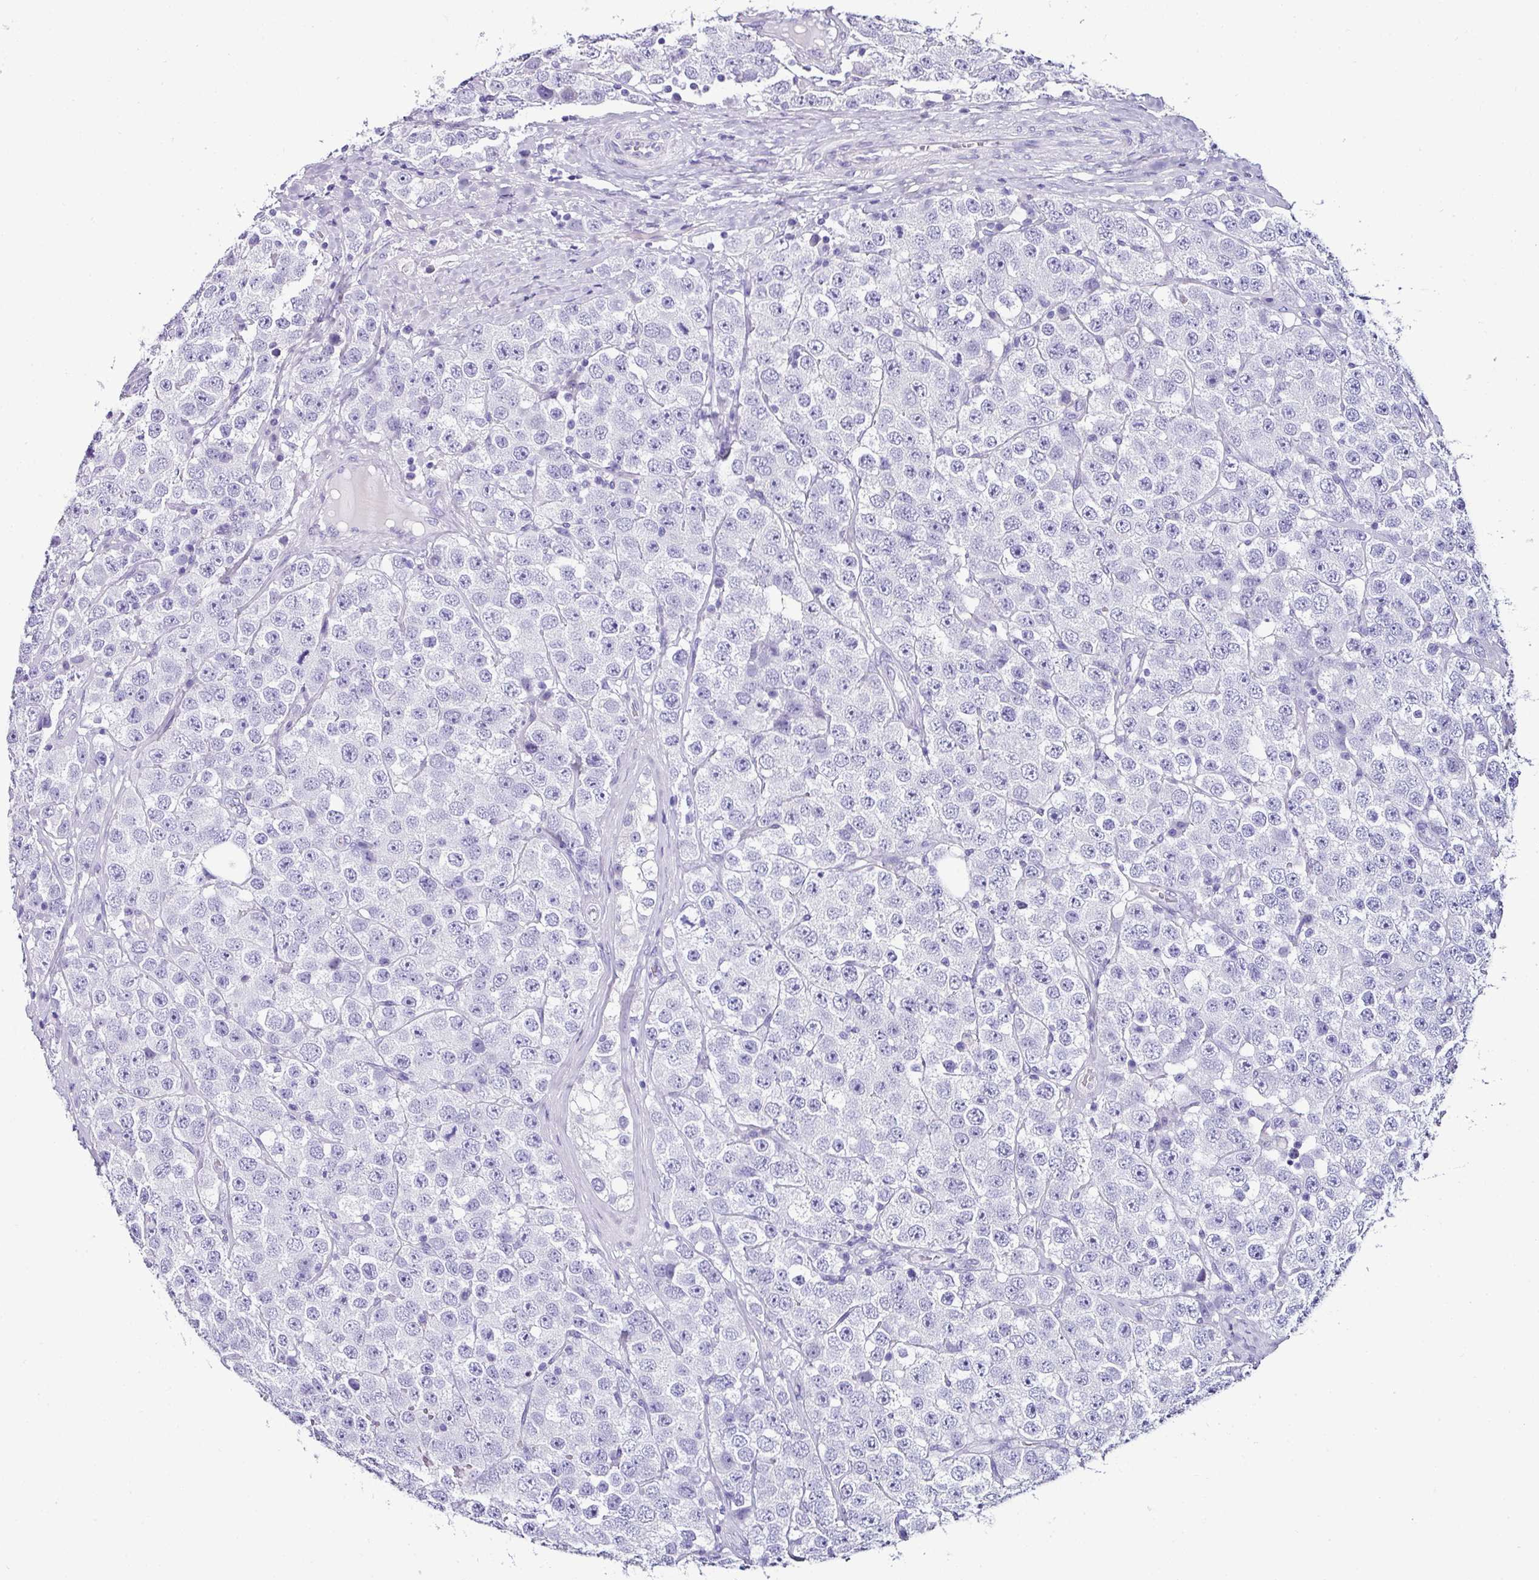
{"staining": {"intensity": "negative", "quantity": "none", "location": "none"}, "tissue": "testis cancer", "cell_type": "Tumor cells", "image_type": "cancer", "snomed": [{"axis": "morphology", "description": "Seminoma, NOS"}, {"axis": "topography", "description": "Testis"}], "caption": "IHC of testis cancer demonstrates no positivity in tumor cells.", "gene": "NAPSA", "patient": {"sex": "male", "age": 28}}